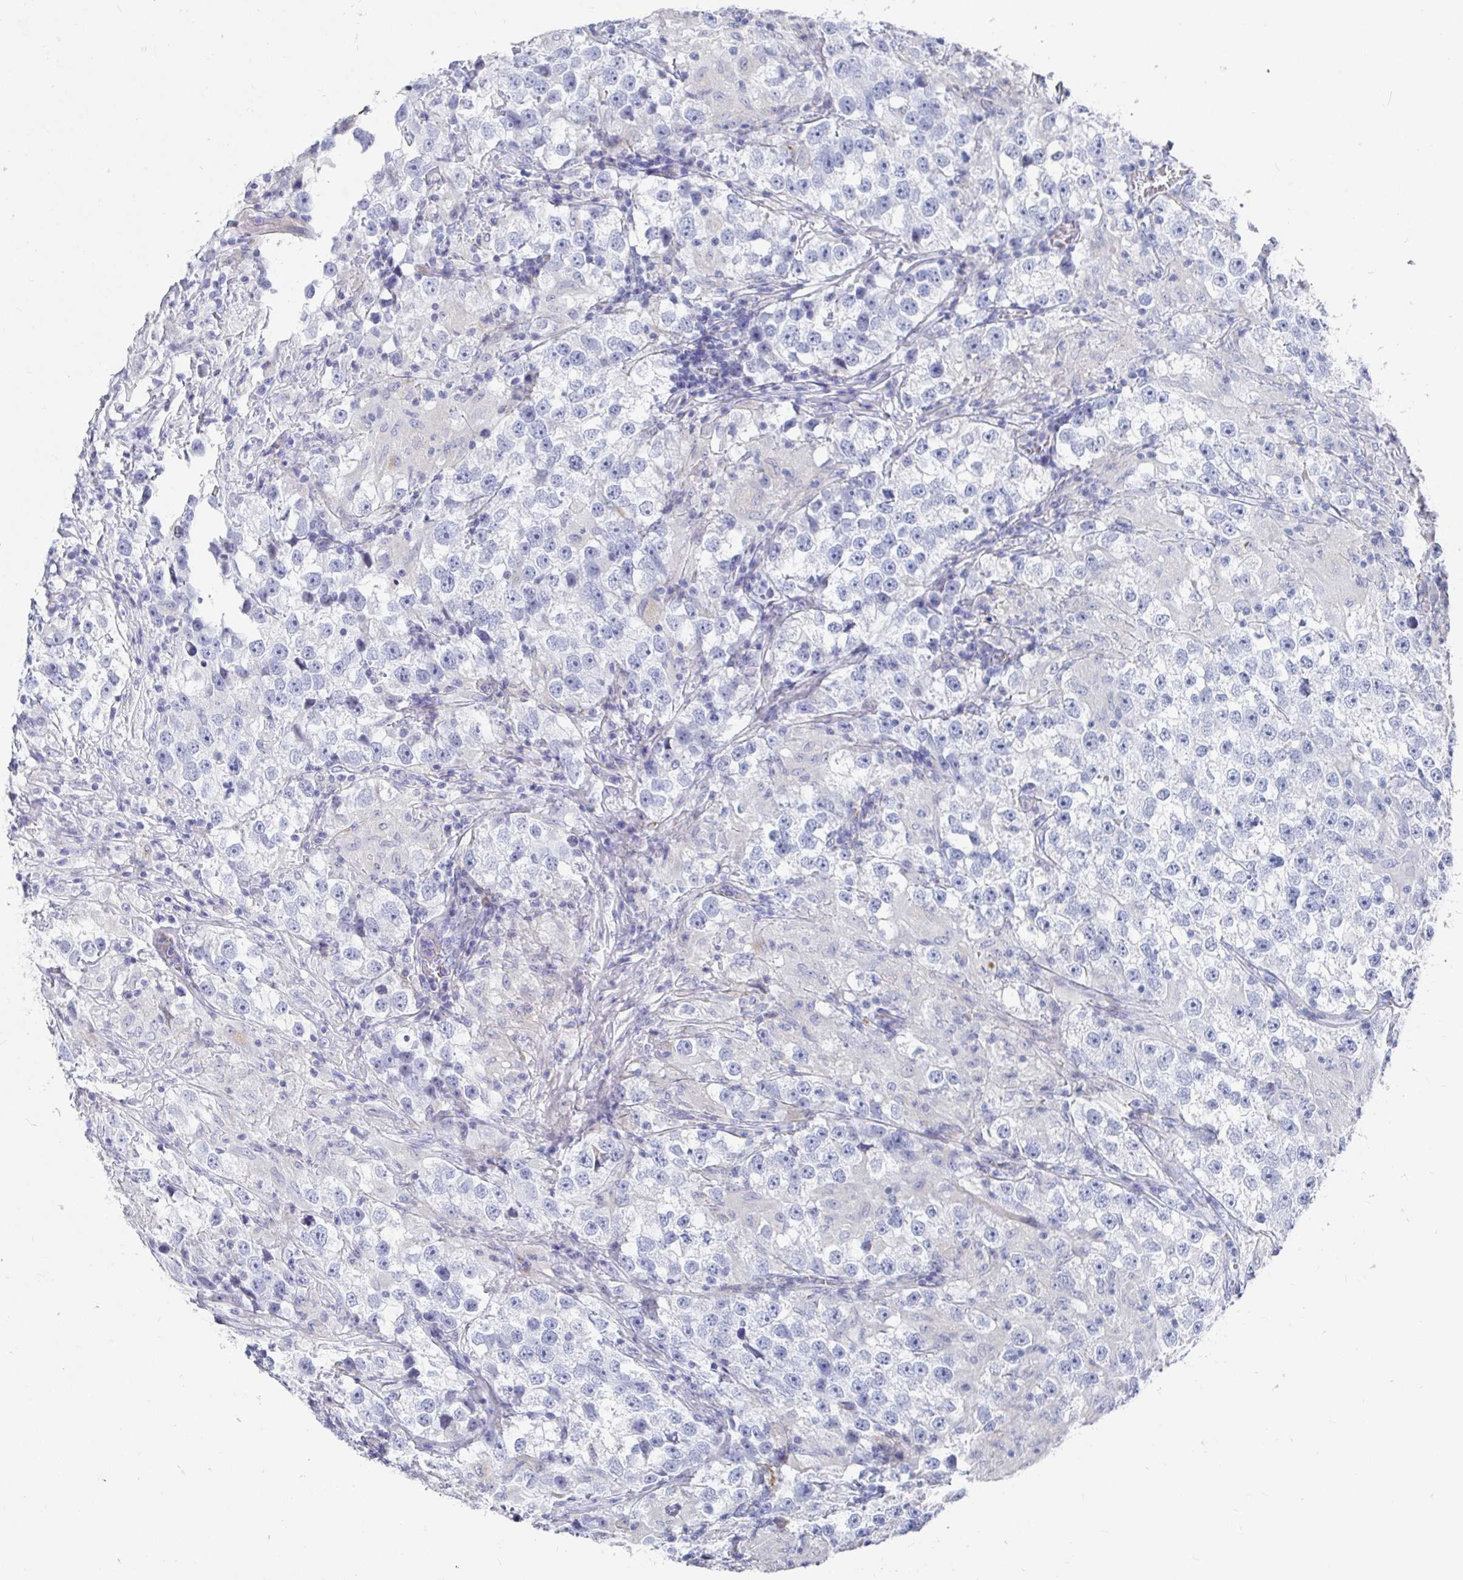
{"staining": {"intensity": "negative", "quantity": "none", "location": "none"}, "tissue": "testis cancer", "cell_type": "Tumor cells", "image_type": "cancer", "snomed": [{"axis": "morphology", "description": "Seminoma, NOS"}, {"axis": "topography", "description": "Testis"}], "caption": "DAB (3,3'-diaminobenzidine) immunohistochemical staining of seminoma (testis) exhibits no significant staining in tumor cells.", "gene": "ZFP82", "patient": {"sex": "male", "age": 46}}